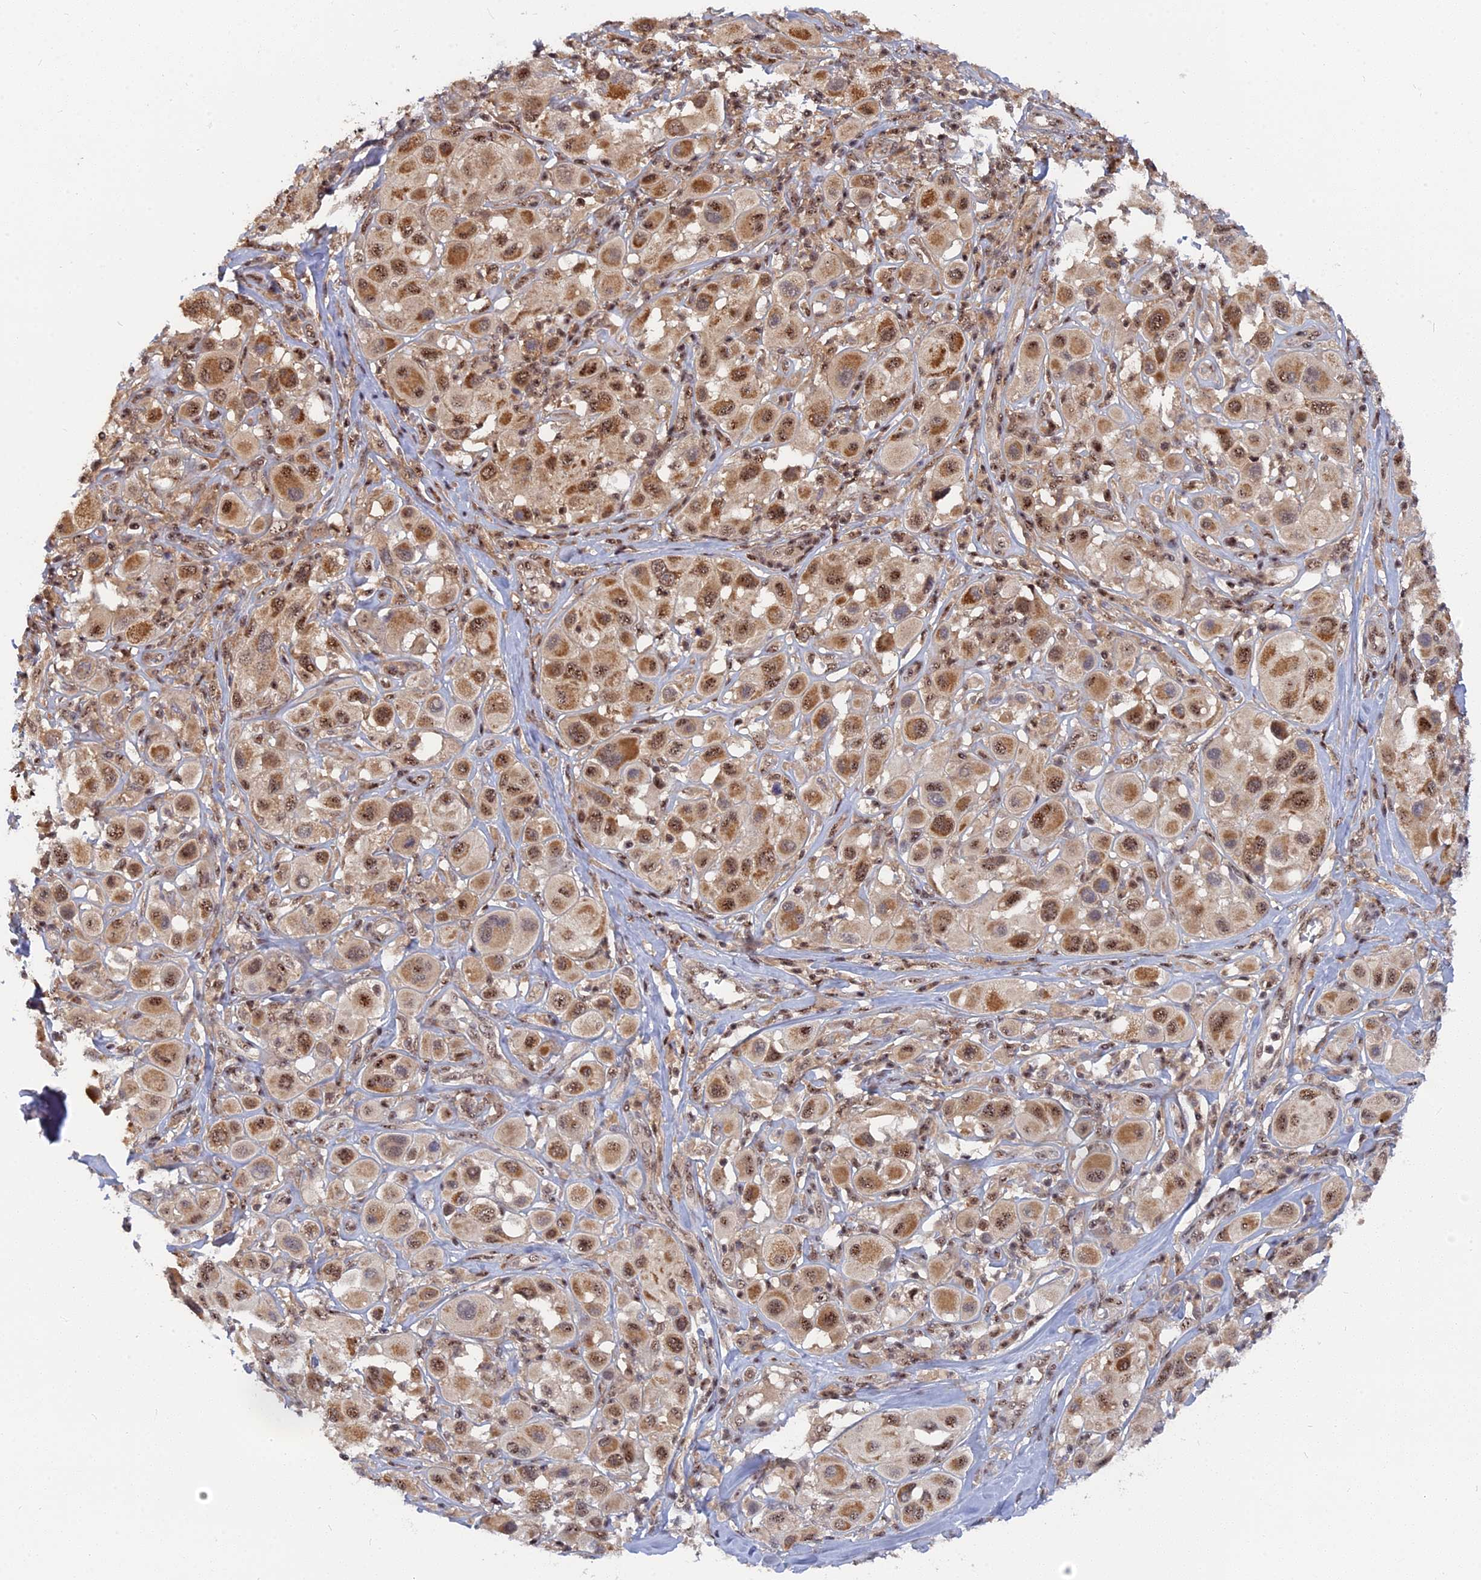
{"staining": {"intensity": "moderate", "quantity": ">75%", "location": "cytoplasmic/membranous,nuclear"}, "tissue": "melanoma", "cell_type": "Tumor cells", "image_type": "cancer", "snomed": [{"axis": "morphology", "description": "Malignant melanoma, Metastatic site"}, {"axis": "topography", "description": "Skin"}], "caption": "A brown stain labels moderate cytoplasmic/membranous and nuclear positivity of a protein in human melanoma tumor cells.", "gene": "TAB1", "patient": {"sex": "male", "age": 41}}